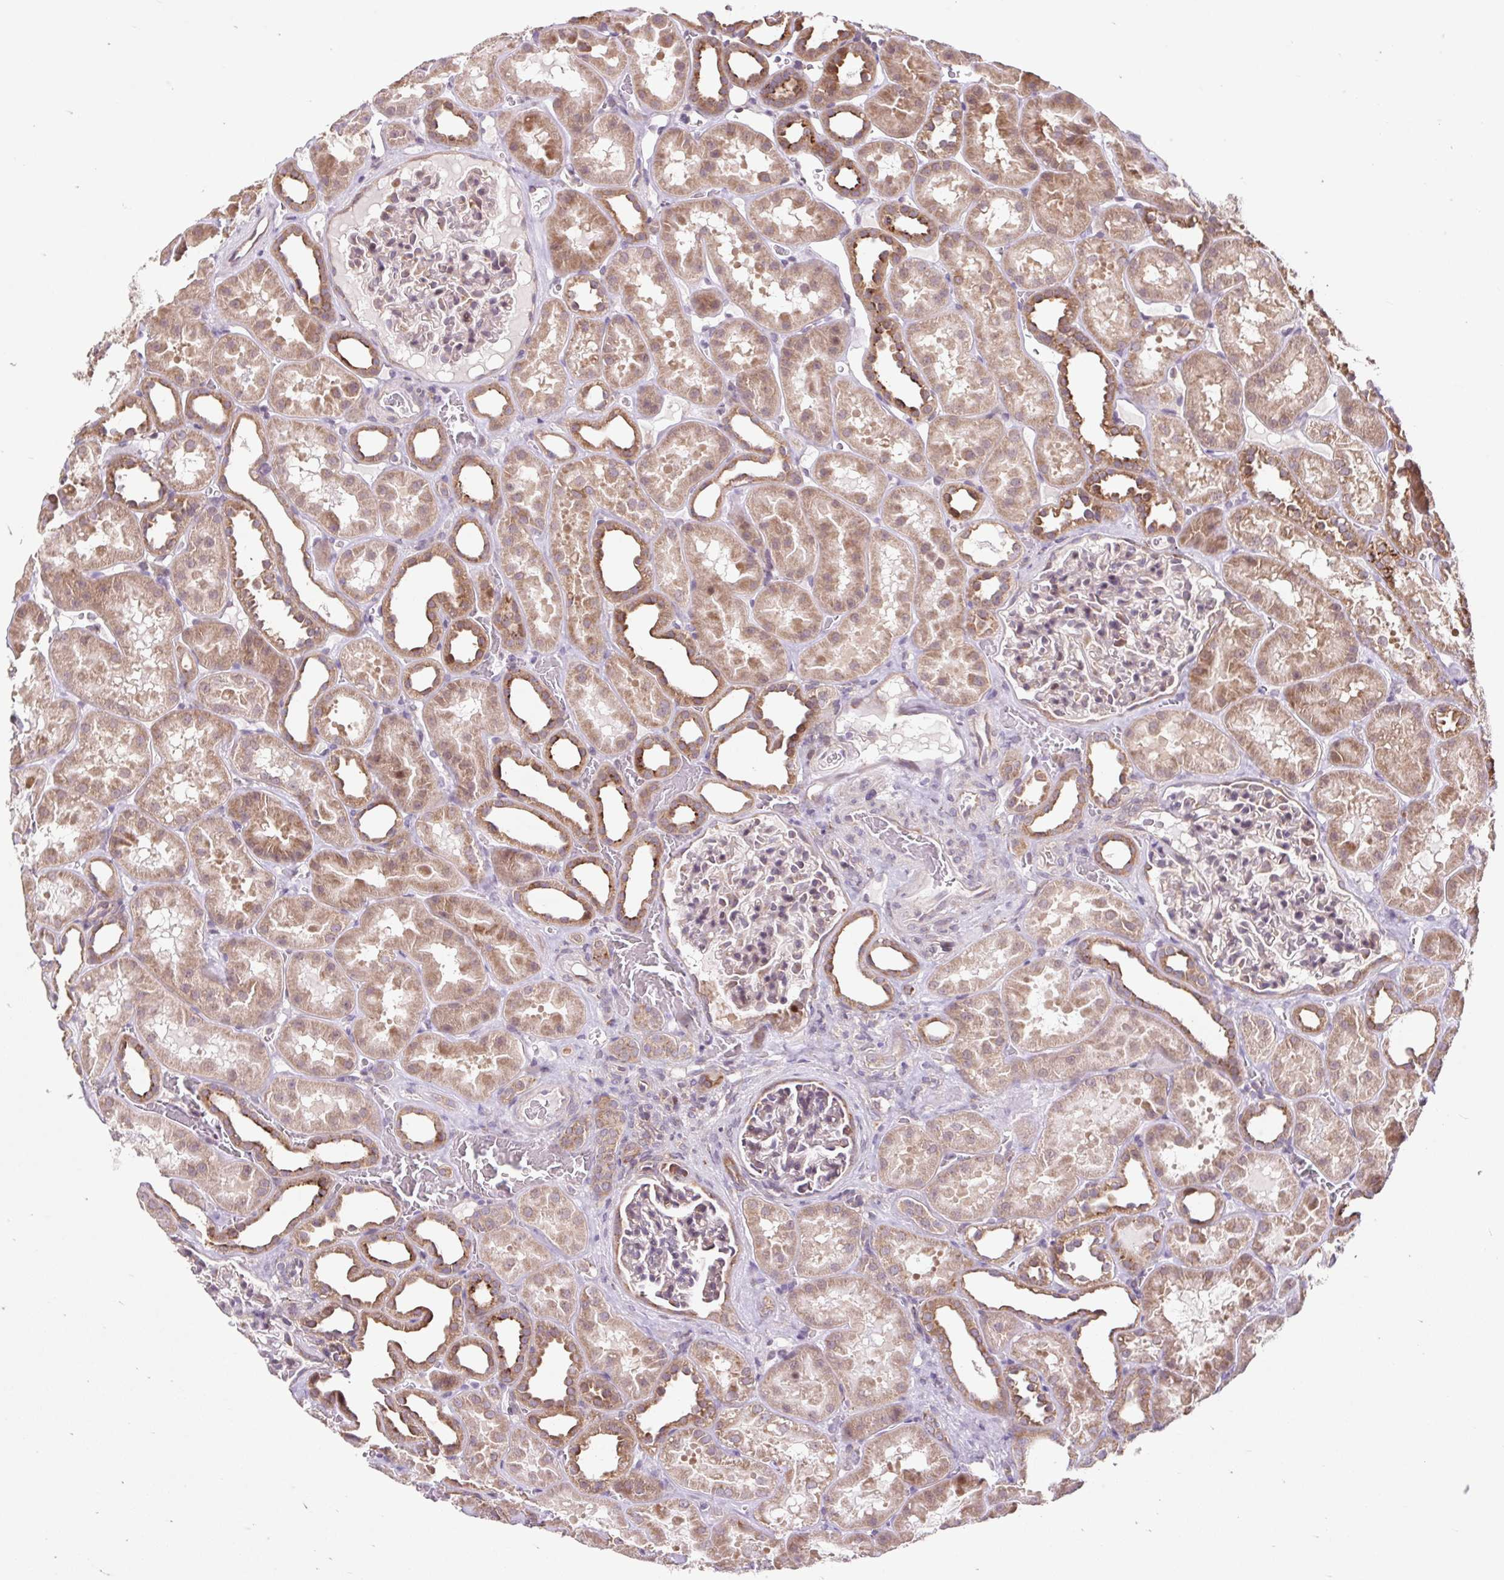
{"staining": {"intensity": "weak", "quantity": "<25%", "location": "nuclear"}, "tissue": "kidney", "cell_type": "Cells in glomeruli", "image_type": "normal", "snomed": [{"axis": "morphology", "description": "Normal tissue, NOS"}, {"axis": "topography", "description": "Kidney"}], "caption": "Protein analysis of normal kidney shows no significant expression in cells in glomeruli. Brightfield microscopy of IHC stained with DAB (brown) and hematoxylin (blue), captured at high magnification.", "gene": "HFE", "patient": {"sex": "female", "age": 41}}